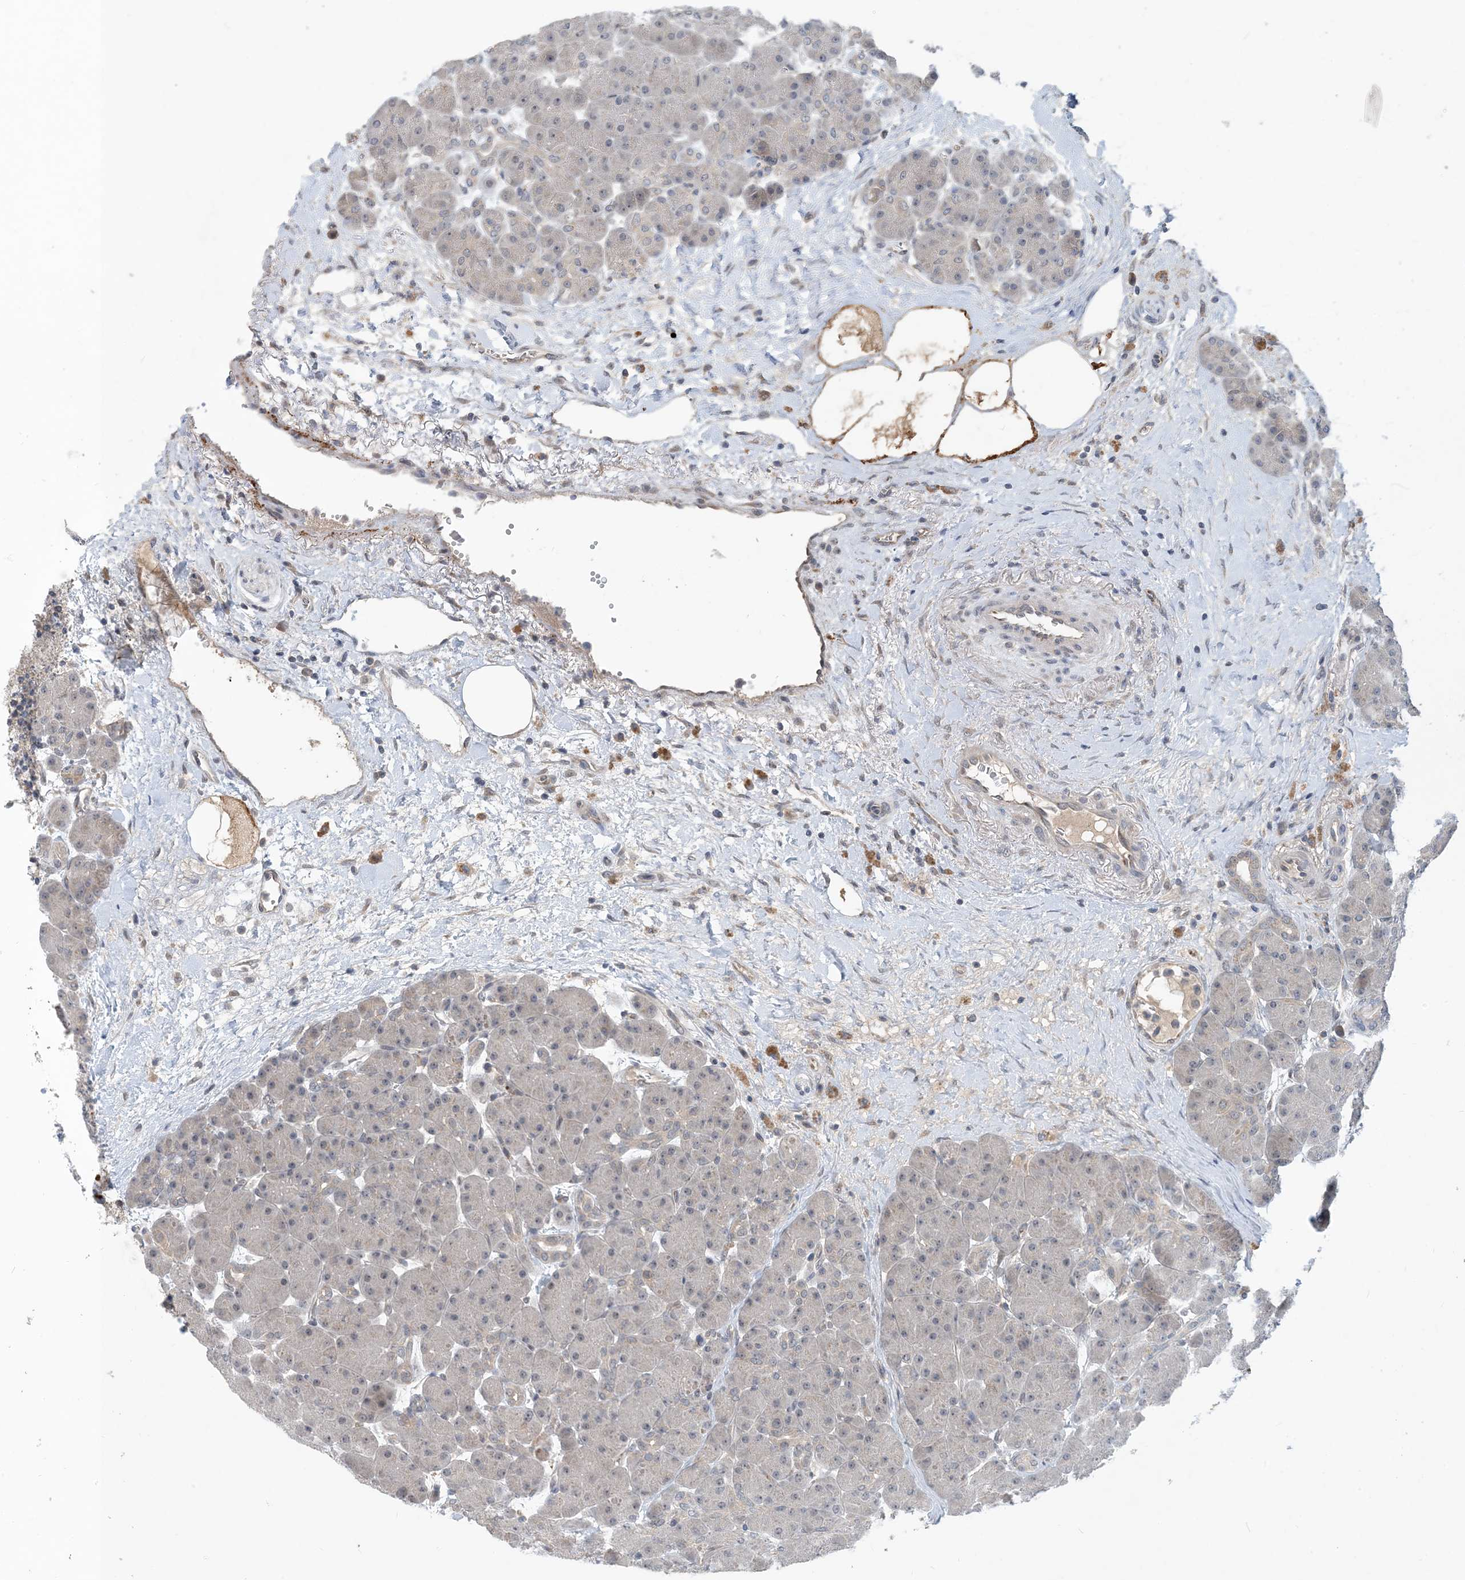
{"staining": {"intensity": "weak", "quantity": "<25%", "location": "cytoplasmic/membranous"}, "tissue": "pancreas", "cell_type": "Exocrine glandular cells", "image_type": "normal", "snomed": [{"axis": "morphology", "description": "Normal tissue, NOS"}, {"axis": "topography", "description": "Pancreas"}], "caption": "Immunohistochemistry micrograph of benign pancreas: pancreas stained with DAB (3,3'-diaminobenzidine) reveals no significant protein expression in exocrine glandular cells. Nuclei are stained in blue.", "gene": "TINAG", "patient": {"sex": "male", "age": 66}}